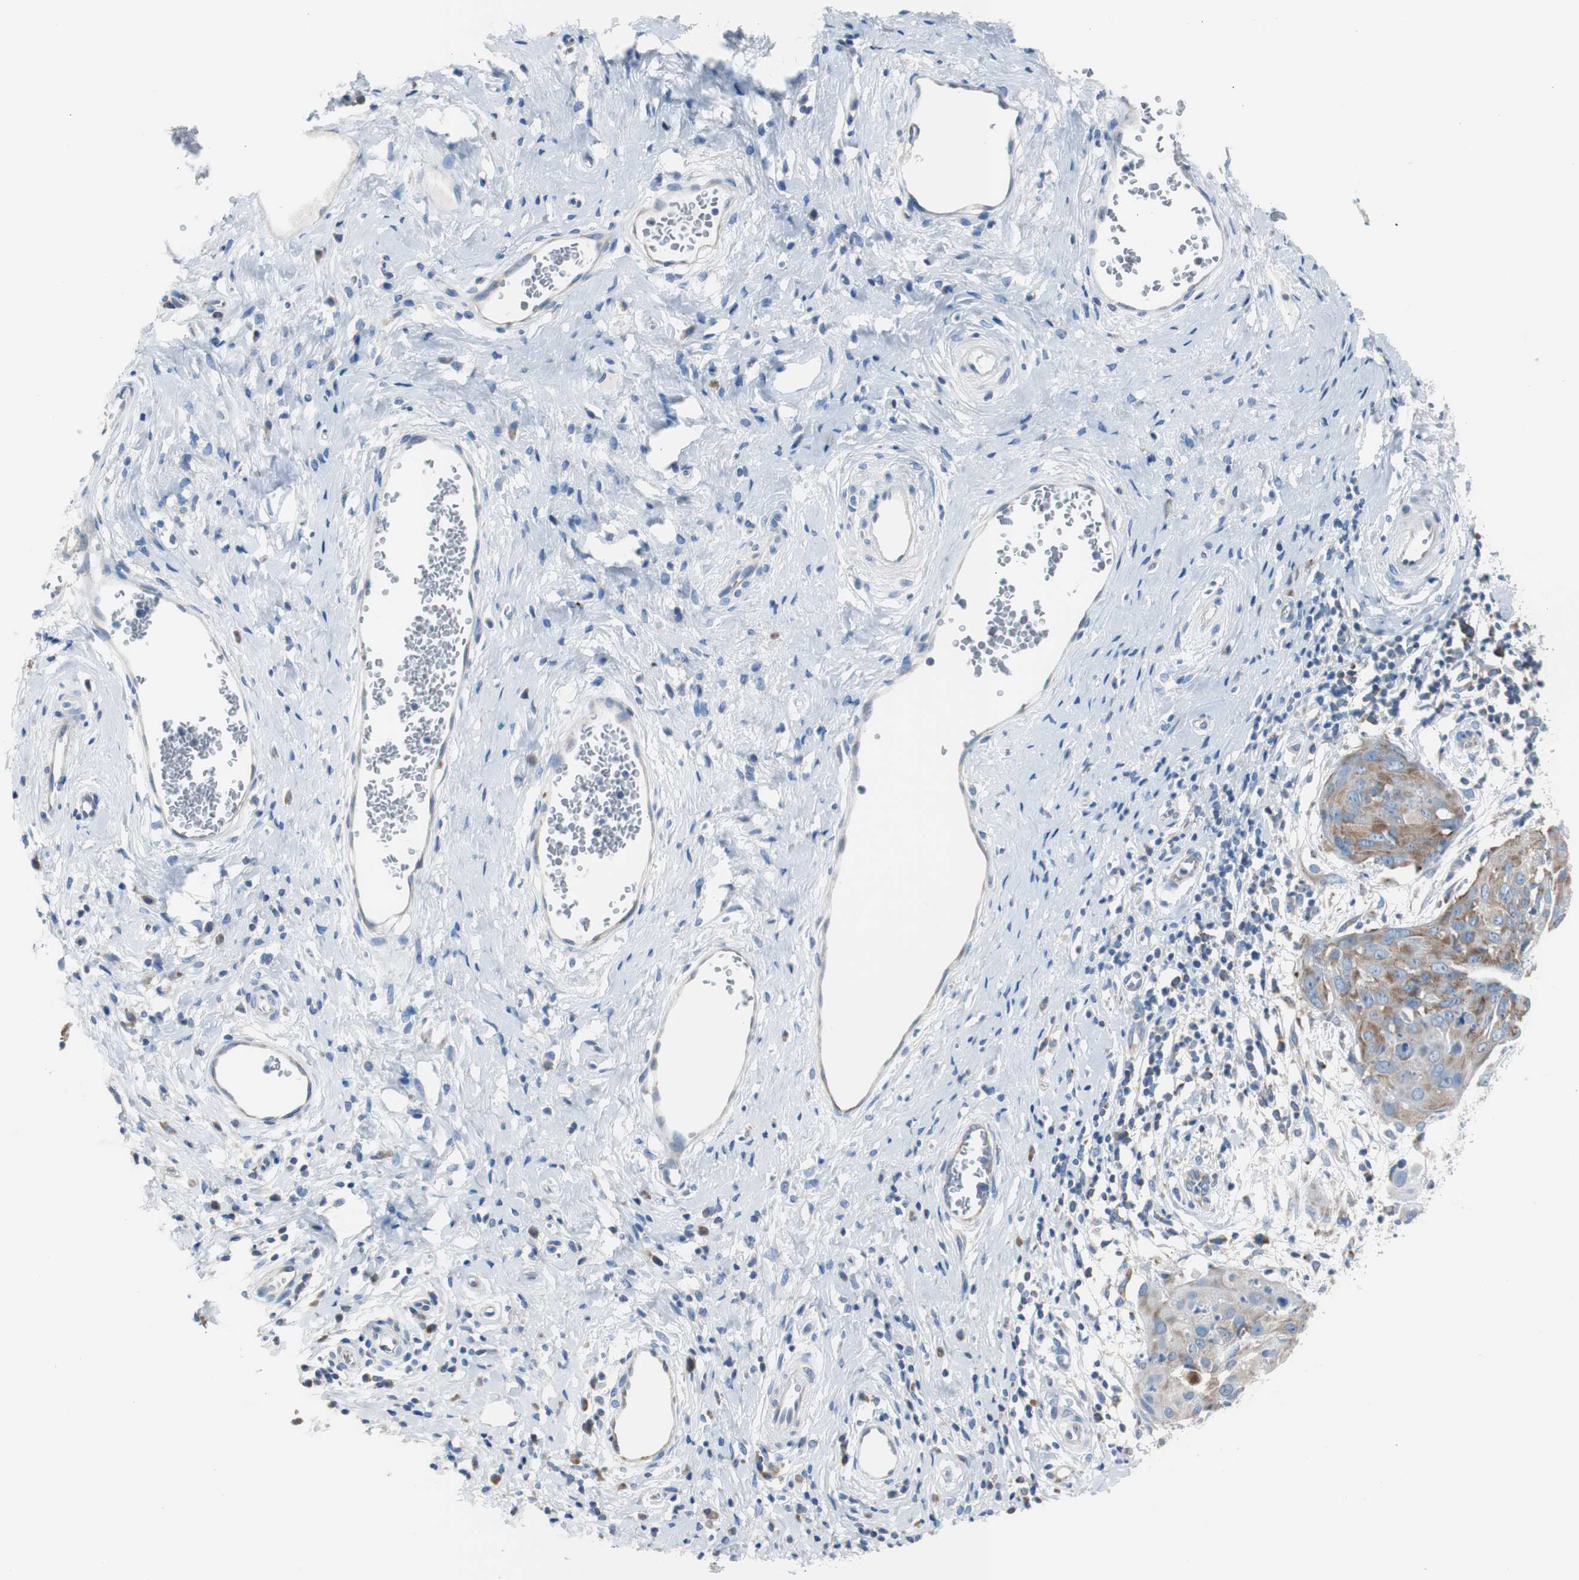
{"staining": {"intensity": "moderate", "quantity": ">75%", "location": "cytoplasmic/membranous"}, "tissue": "cervical cancer", "cell_type": "Tumor cells", "image_type": "cancer", "snomed": [{"axis": "morphology", "description": "Squamous cell carcinoma, NOS"}, {"axis": "topography", "description": "Cervix"}], "caption": "Immunohistochemistry (IHC) photomicrograph of neoplastic tissue: human cervical squamous cell carcinoma stained using immunohistochemistry shows medium levels of moderate protein expression localized specifically in the cytoplasmic/membranous of tumor cells, appearing as a cytoplasmic/membranous brown color.", "gene": "RPS12", "patient": {"sex": "female", "age": 38}}